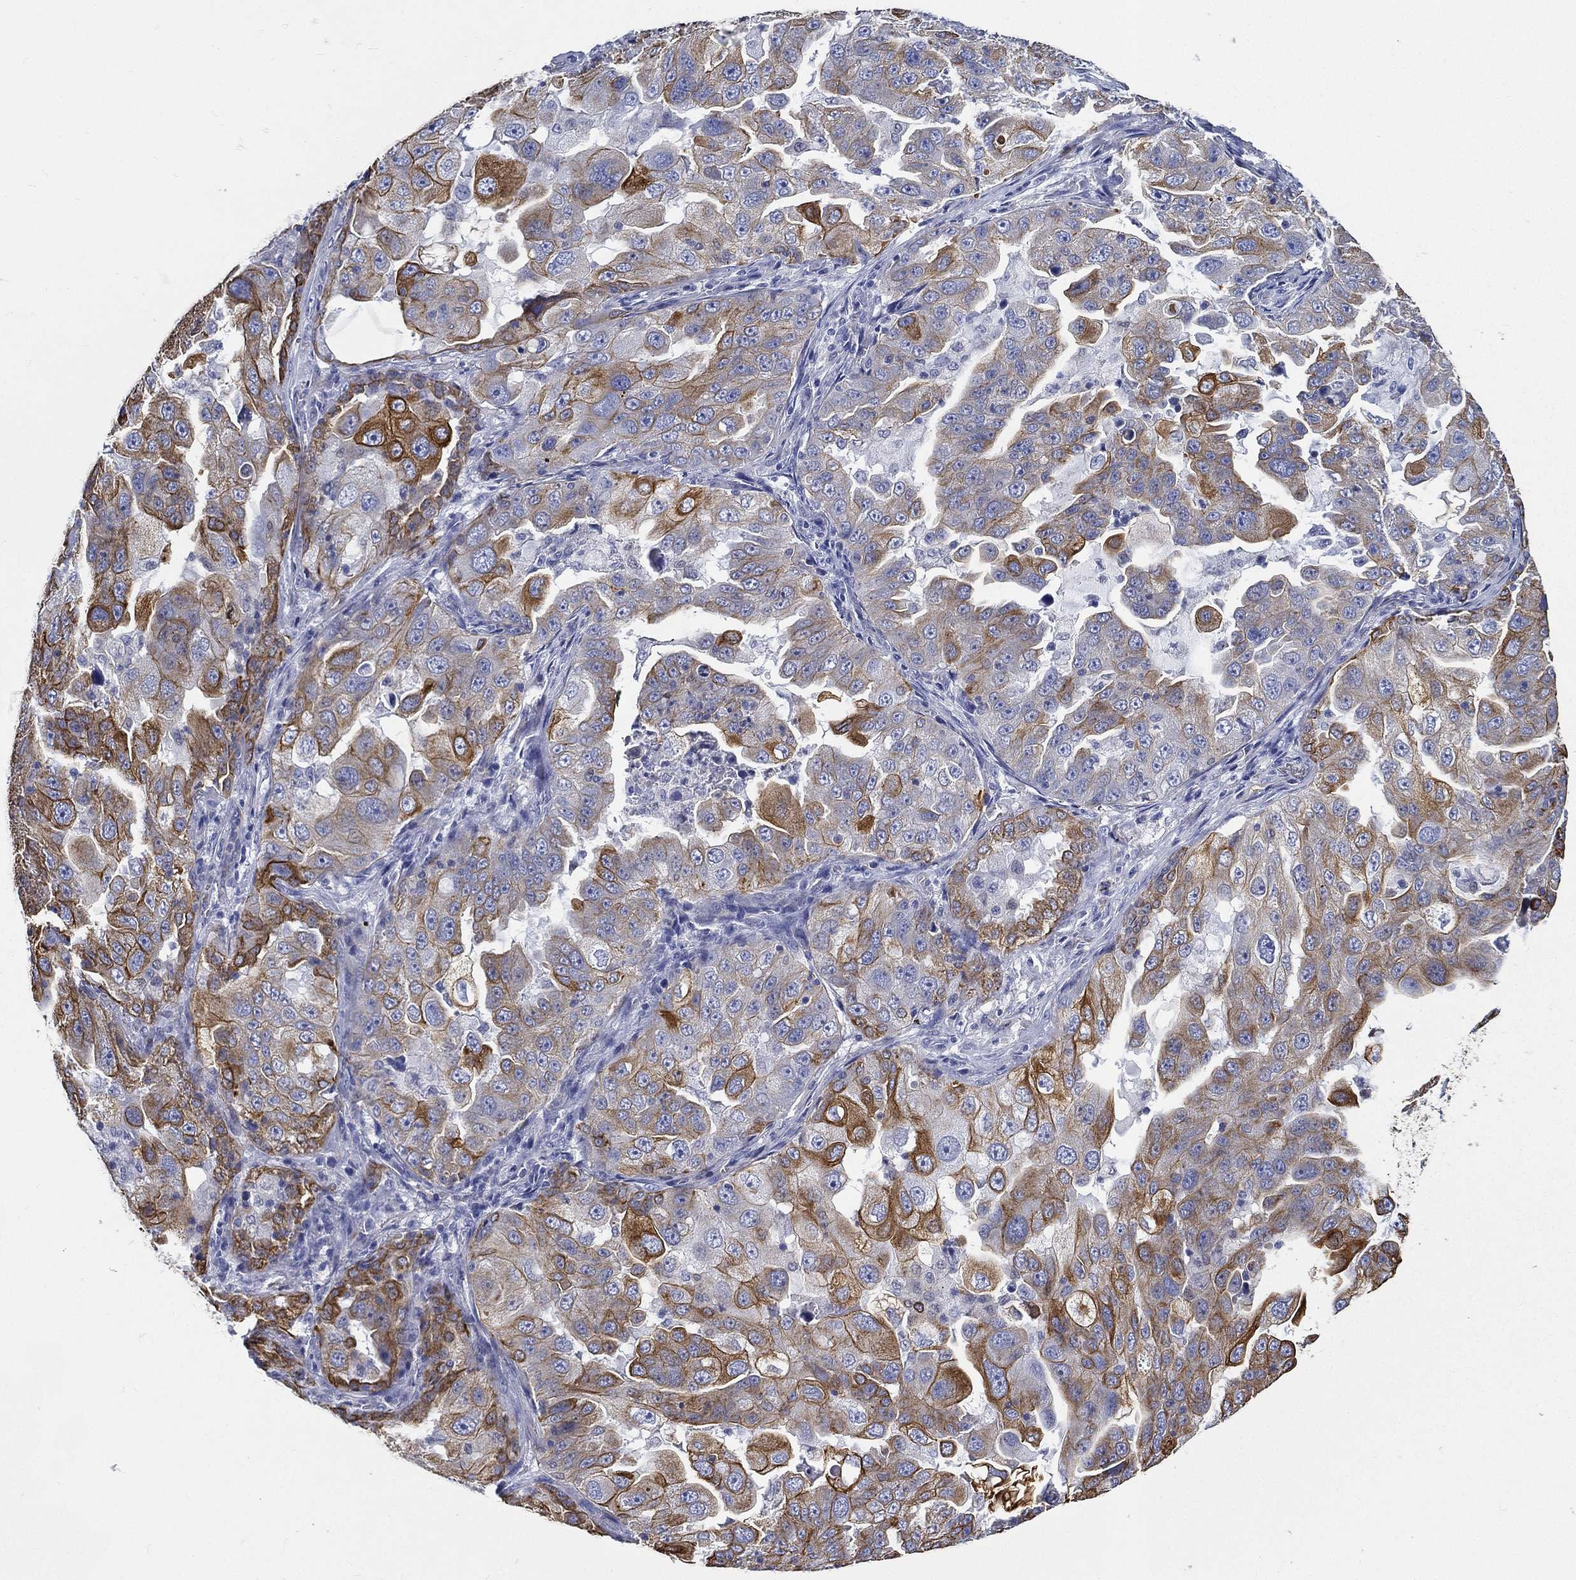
{"staining": {"intensity": "strong", "quantity": "<25%", "location": "cytoplasmic/membranous"}, "tissue": "lung cancer", "cell_type": "Tumor cells", "image_type": "cancer", "snomed": [{"axis": "morphology", "description": "Adenocarcinoma, NOS"}, {"axis": "topography", "description": "Lung"}], "caption": "Protein staining of lung cancer tissue shows strong cytoplasmic/membranous expression in about <25% of tumor cells. The staining is performed using DAB brown chromogen to label protein expression. The nuclei are counter-stained blue using hematoxylin.", "gene": "NEDD9", "patient": {"sex": "female", "age": 61}}